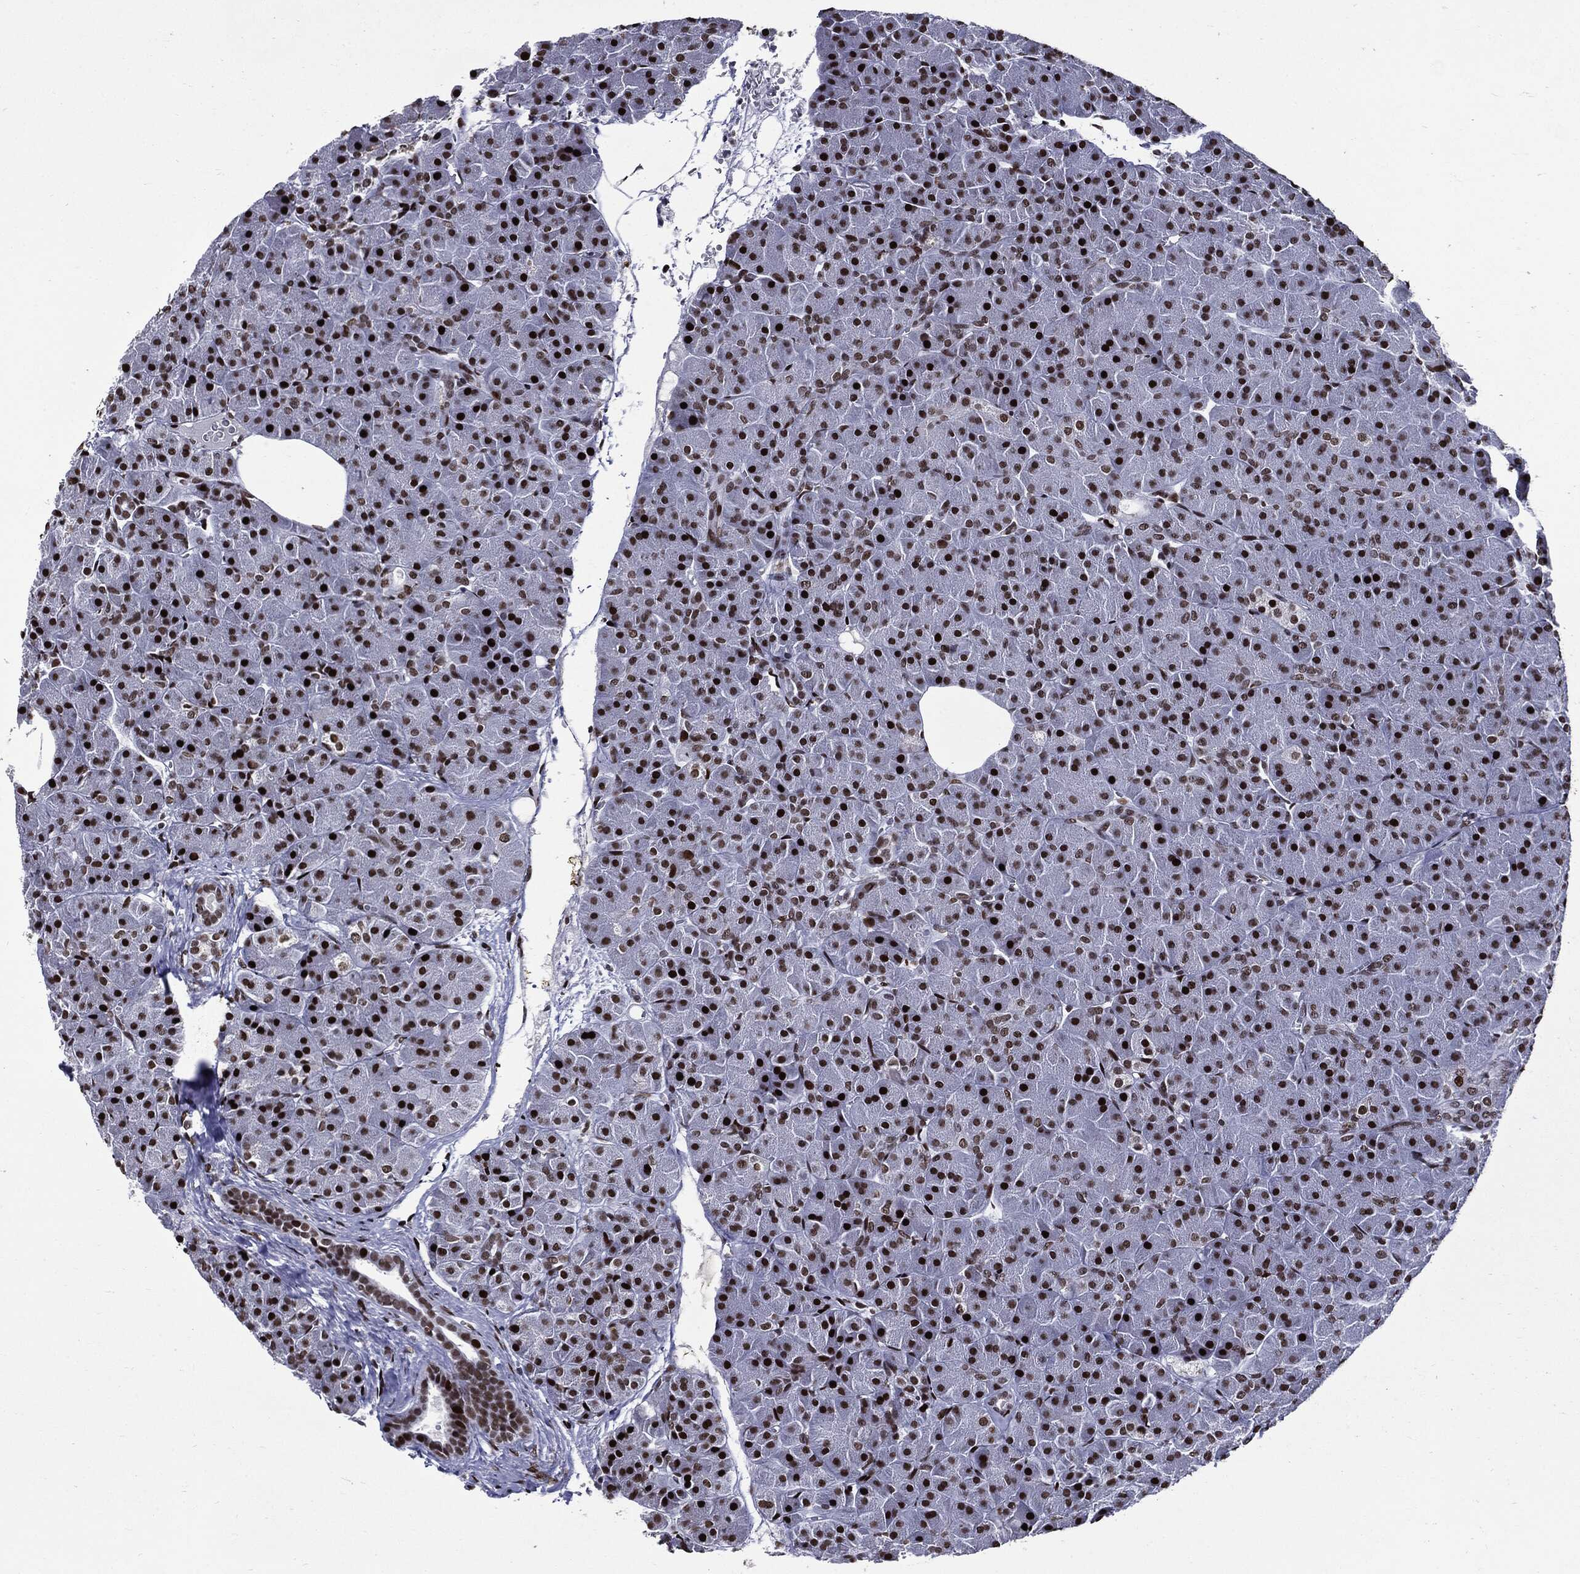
{"staining": {"intensity": "strong", "quantity": ">75%", "location": "nuclear"}, "tissue": "pancreas", "cell_type": "Exocrine glandular cells", "image_type": "normal", "snomed": [{"axis": "morphology", "description": "Normal tissue, NOS"}, {"axis": "topography", "description": "Pancreas"}], "caption": "About >75% of exocrine glandular cells in unremarkable pancreas display strong nuclear protein positivity as visualized by brown immunohistochemical staining.", "gene": "ZFP91", "patient": {"sex": "male", "age": 61}}